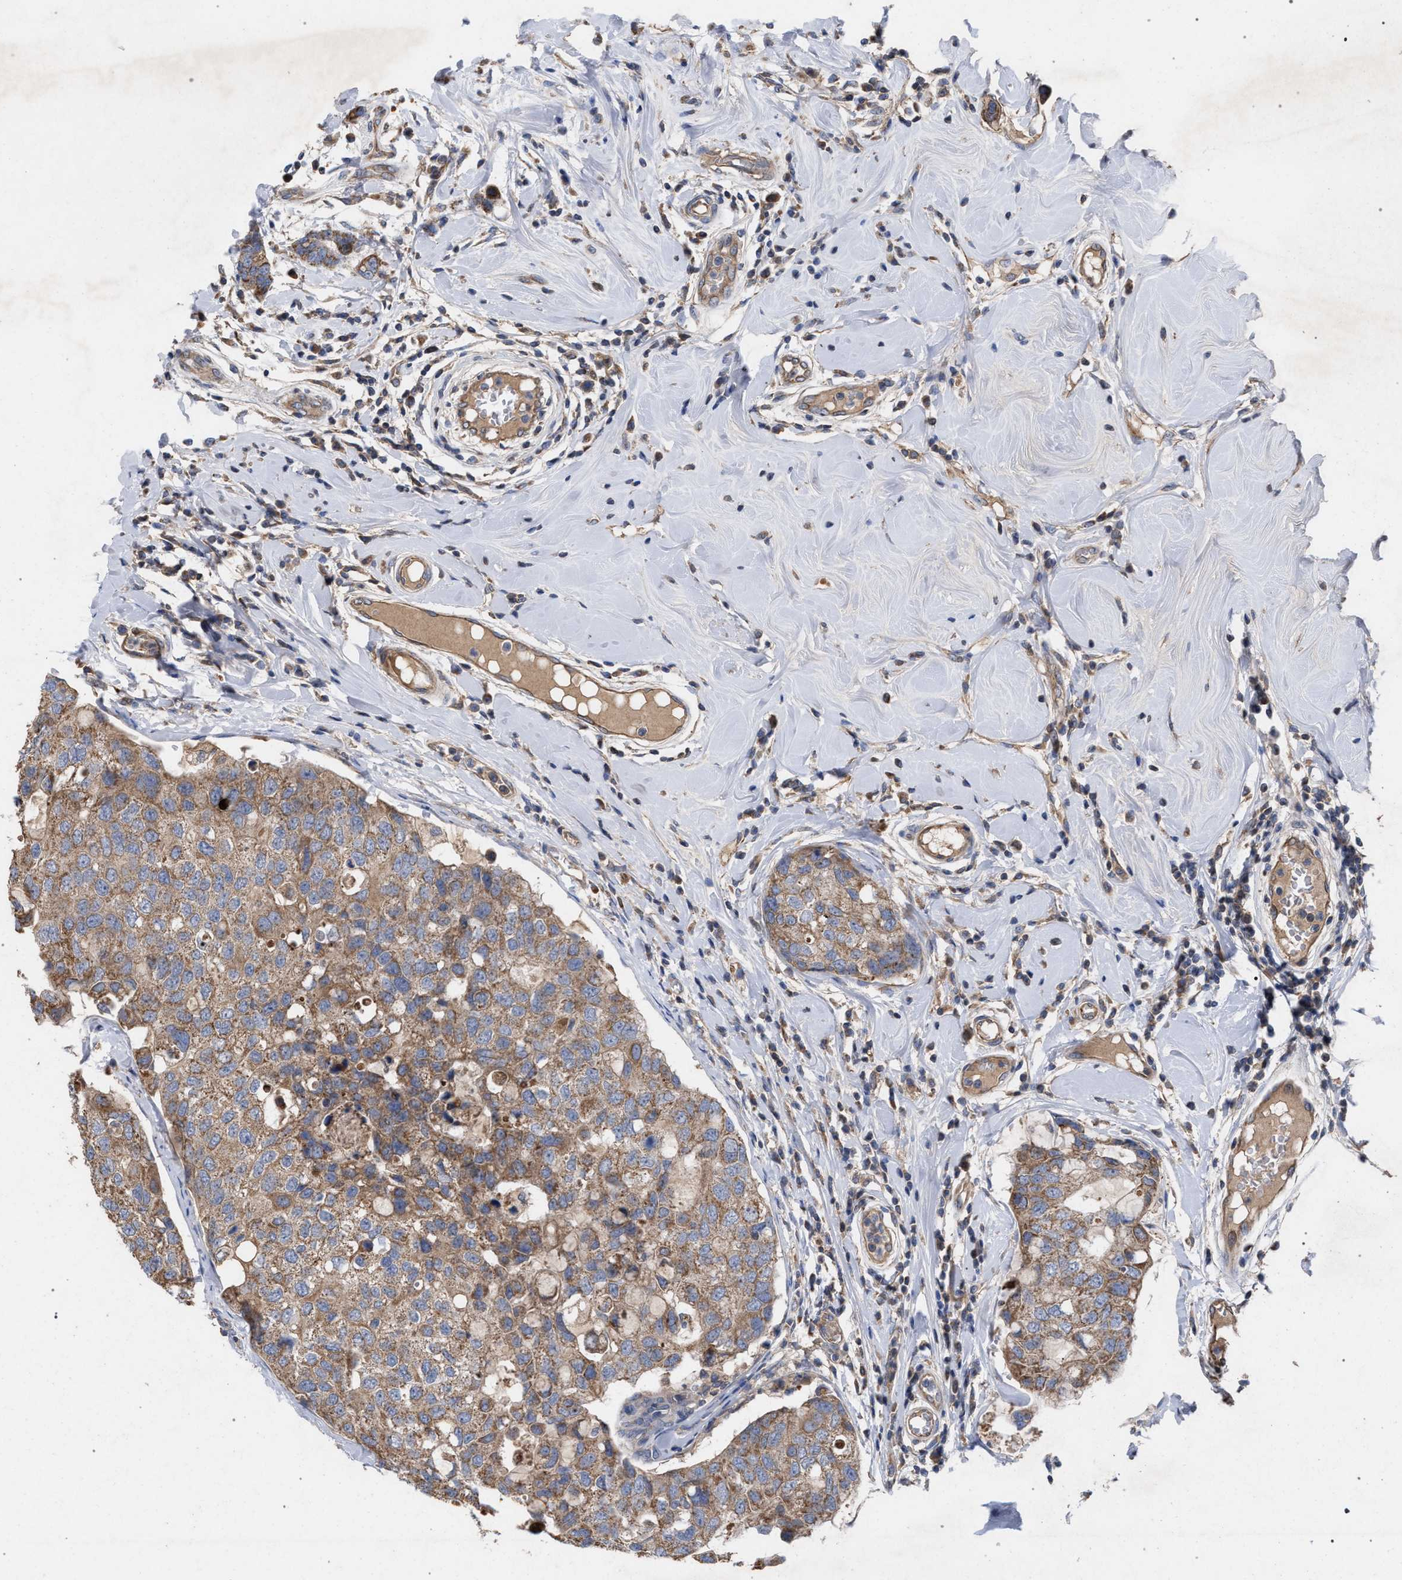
{"staining": {"intensity": "weak", "quantity": ">75%", "location": "cytoplasmic/membranous"}, "tissue": "breast cancer", "cell_type": "Tumor cells", "image_type": "cancer", "snomed": [{"axis": "morphology", "description": "Duct carcinoma"}, {"axis": "topography", "description": "Breast"}], "caption": "Weak cytoplasmic/membranous expression for a protein is present in about >75% of tumor cells of breast cancer using immunohistochemistry (IHC).", "gene": "BCL2L12", "patient": {"sex": "female", "age": 27}}